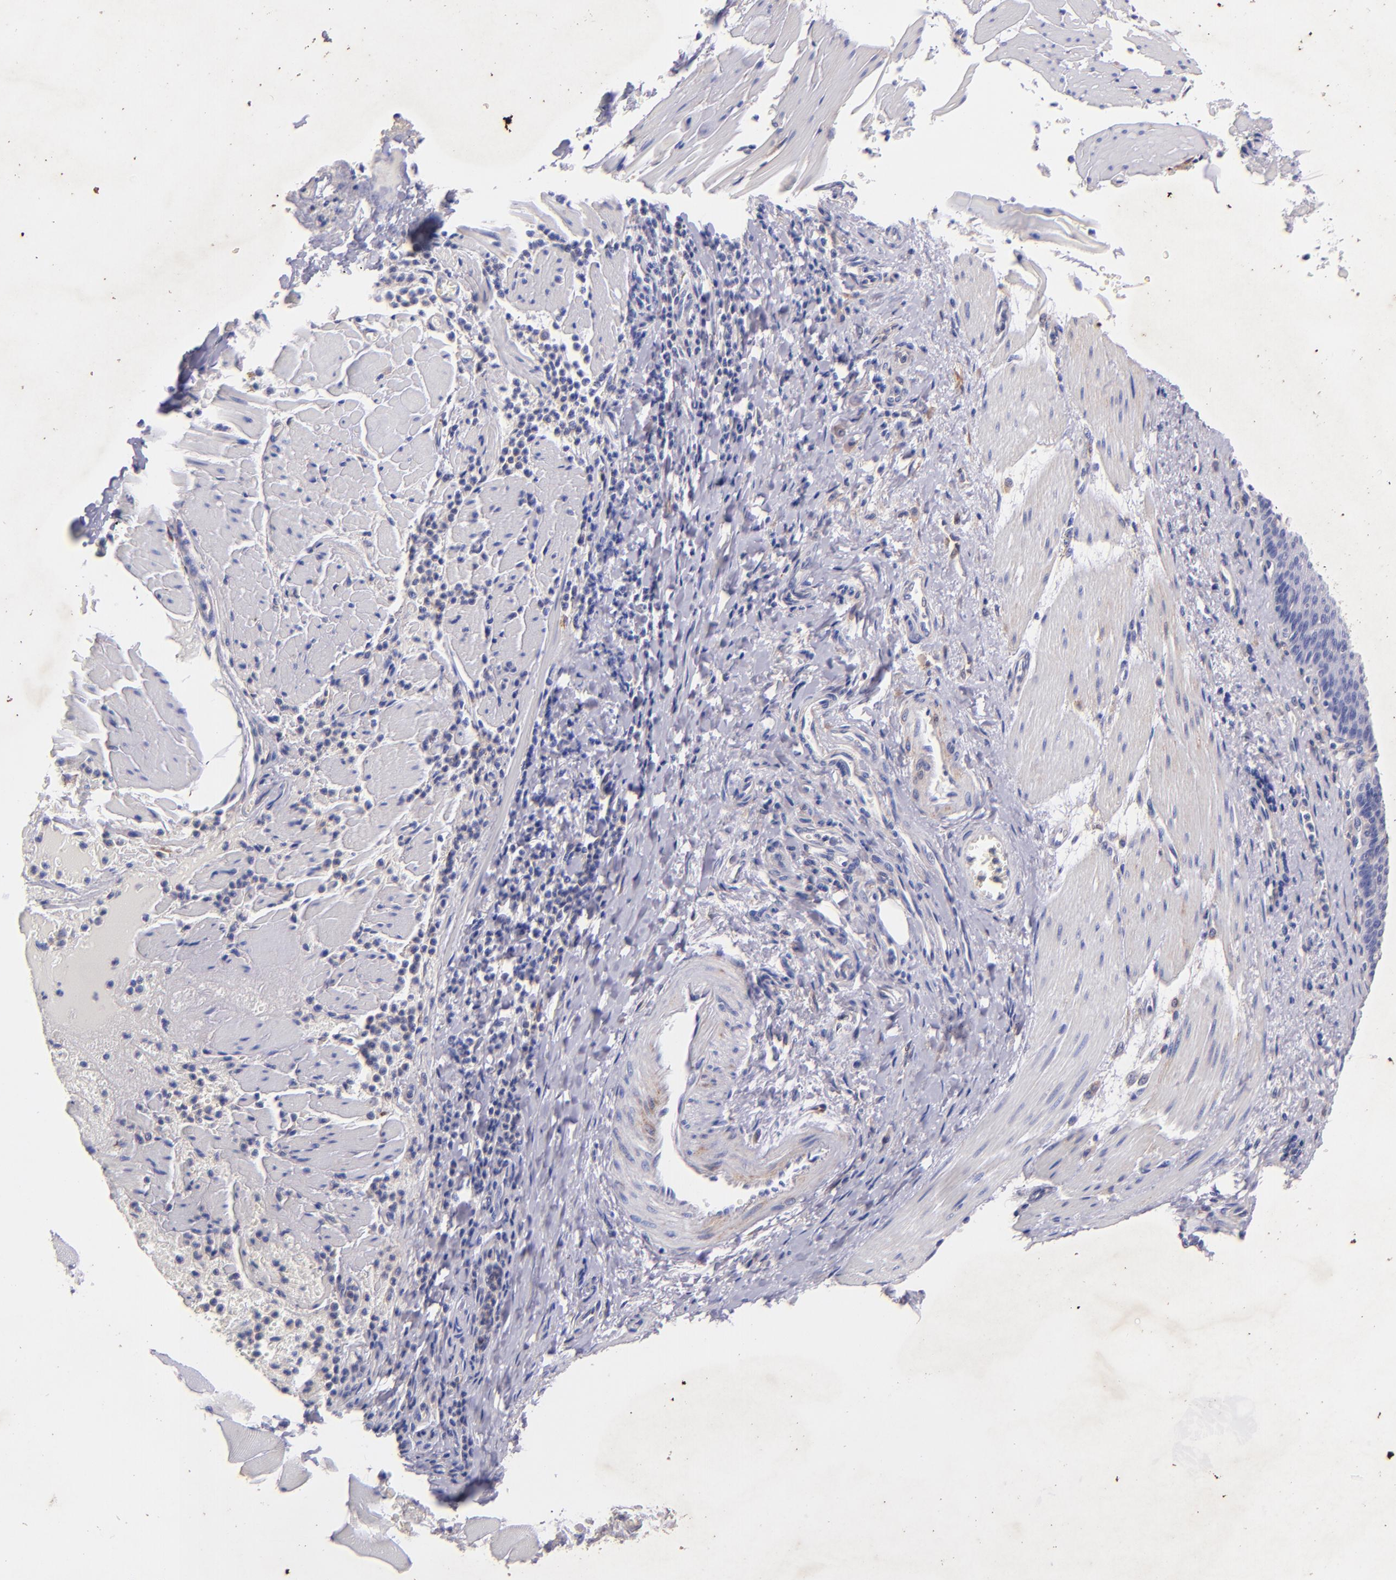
{"staining": {"intensity": "negative", "quantity": "none", "location": "none"}, "tissue": "esophagus", "cell_type": "Squamous epithelial cells", "image_type": "normal", "snomed": [{"axis": "morphology", "description": "Normal tissue, NOS"}, {"axis": "topography", "description": "Esophagus"}], "caption": "Squamous epithelial cells show no significant expression in unremarkable esophagus.", "gene": "RET", "patient": {"sex": "female", "age": 61}}